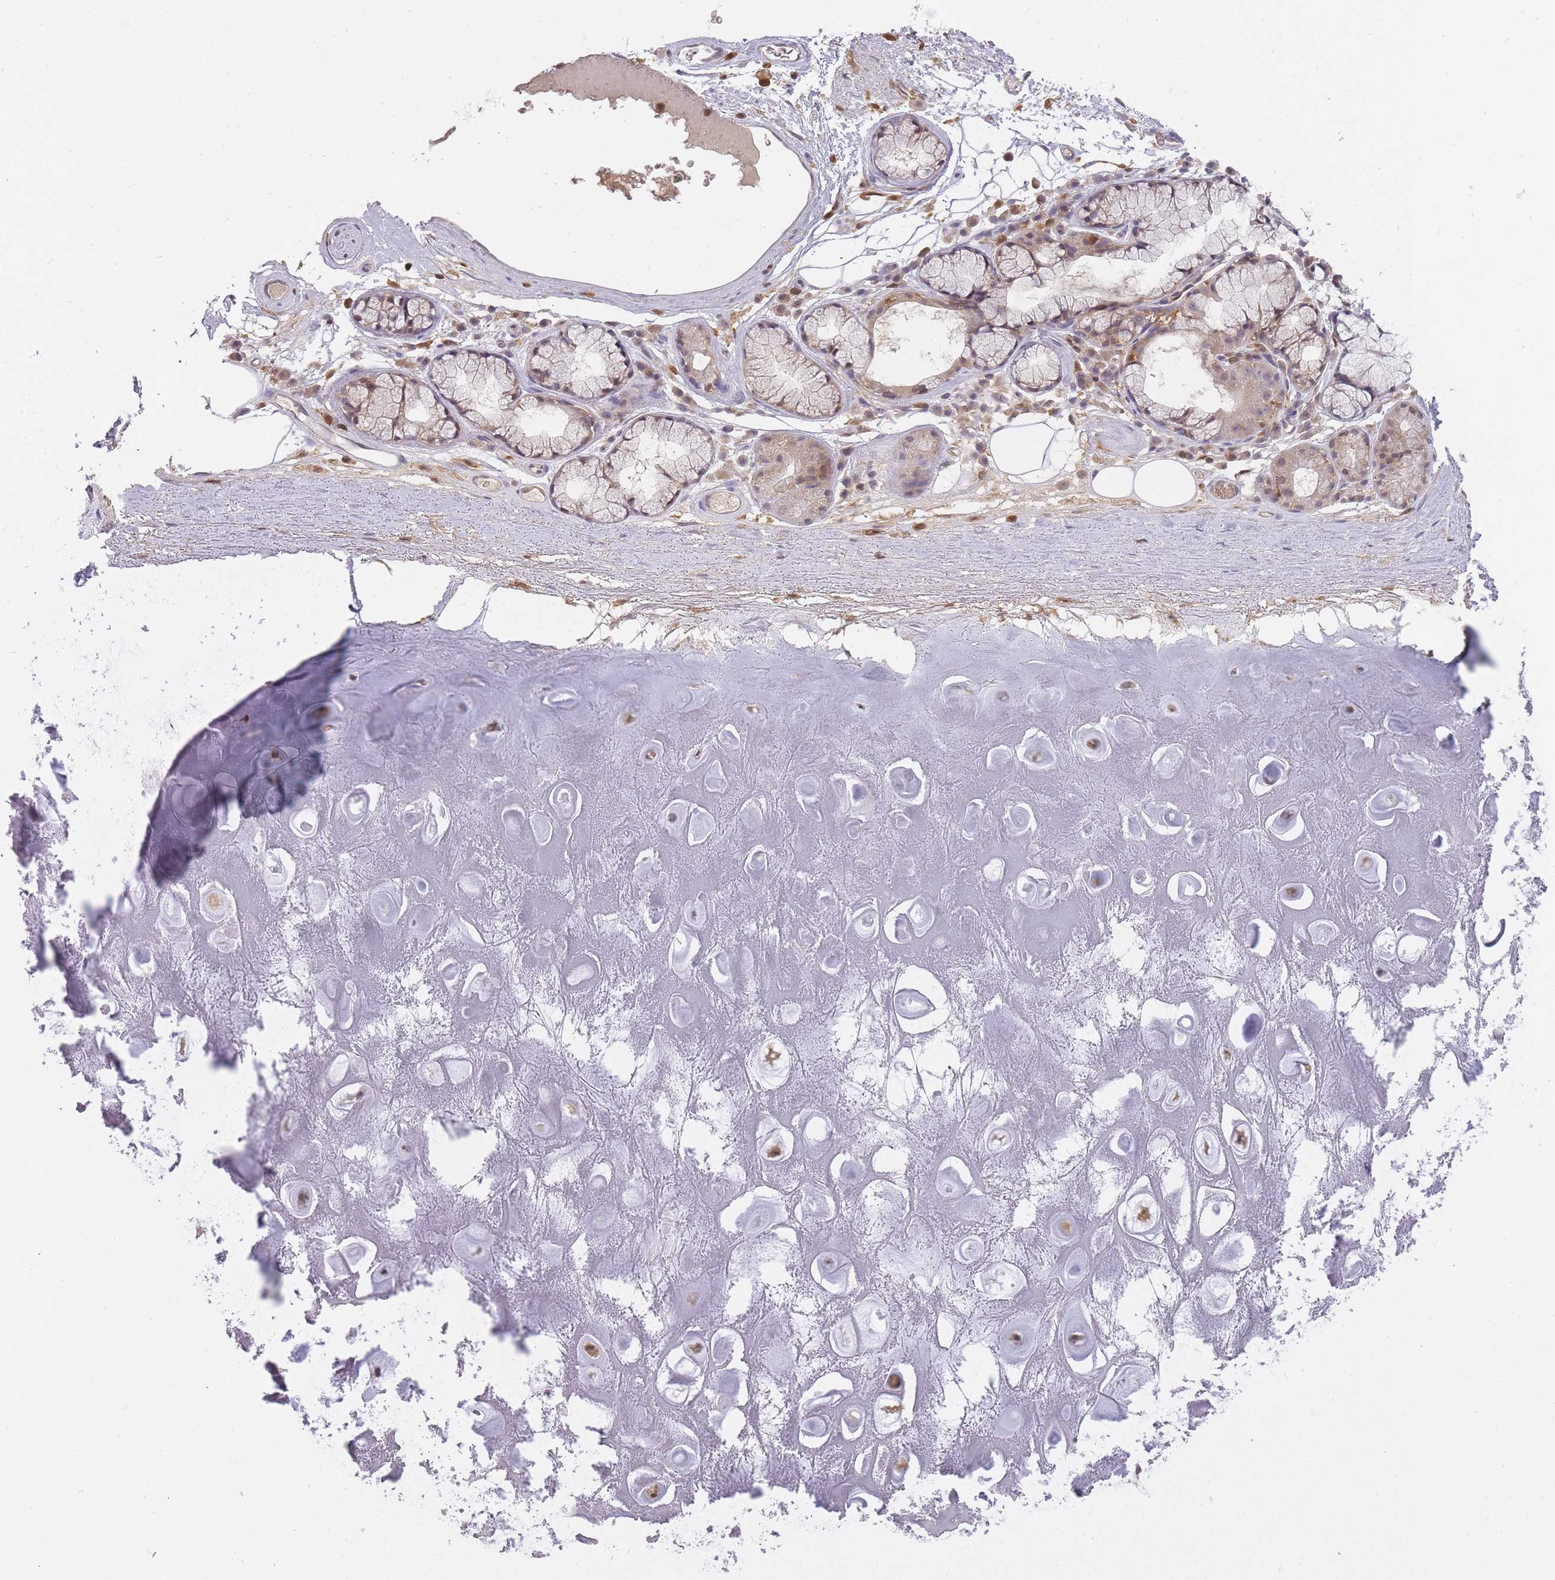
{"staining": {"intensity": "moderate", "quantity": "<25%", "location": "nuclear"}, "tissue": "soft tissue", "cell_type": "Chondrocytes", "image_type": "normal", "snomed": [{"axis": "morphology", "description": "Normal tissue, NOS"}, {"axis": "topography", "description": "Cartilage tissue"}], "caption": "Immunohistochemical staining of normal soft tissue shows low levels of moderate nuclear expression in approximately <25% of chondrocytes. (DAB (3,3'-diaminobenzidine) = brown stain, brightfield microscopy at high magnification).", "gene": "CXorf38", "patient": {"sex": "male", "age": 81}}